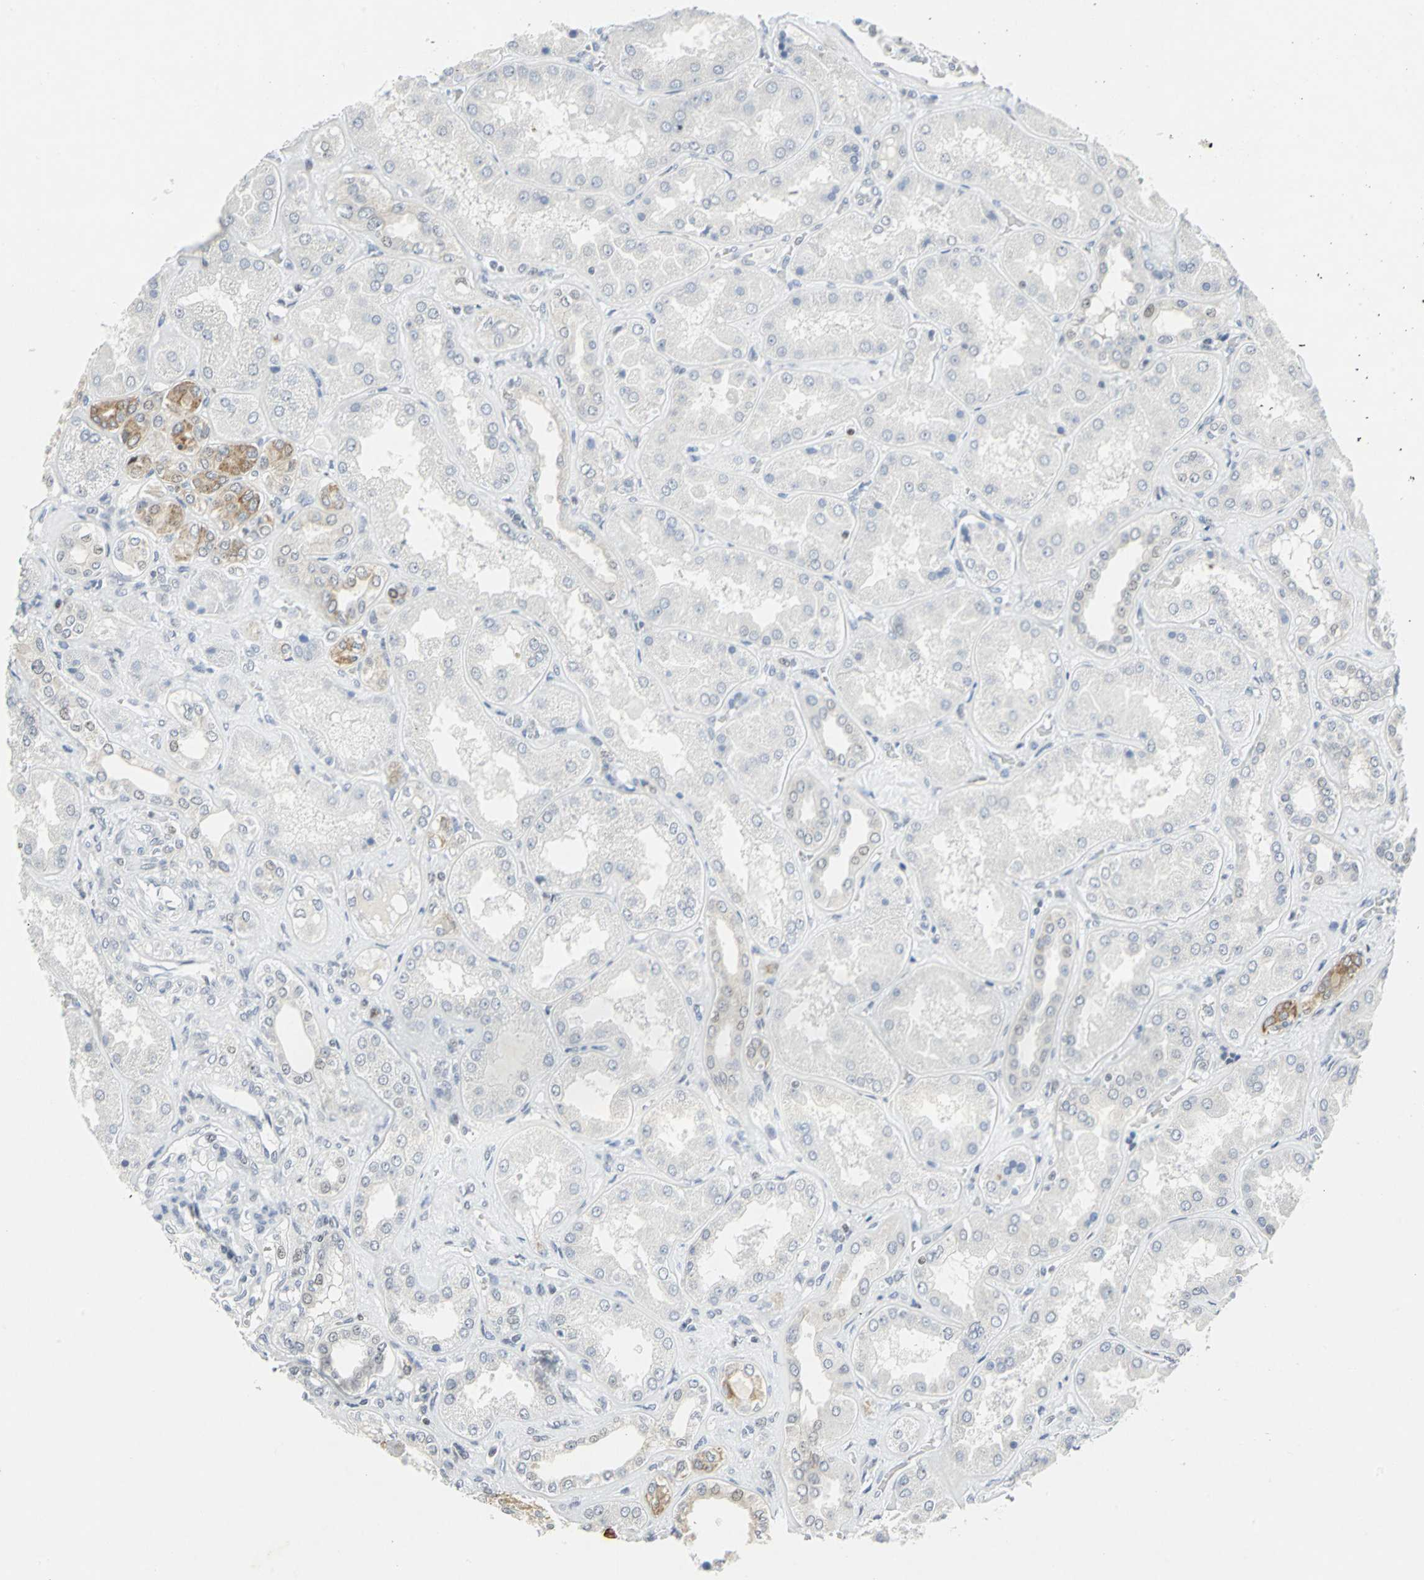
{"staining": {"intensity": "weak", "quantity": "<25%", "location": "nuclear"}, "tissue": "kidney", "cell_type": "Cells in glomeruli", "image_type": "normal", "snomed": [{"axis": "morphology", "description": "Normal tissue, NOS"}, {"axis": "topography", "description": "Kidney"}], "caption": "A high-resolution photomicrograph shows immunohistochemistry (IHC) staining of normal kidney, which reveals no significant expression in cells in glomeruli.", "gene": "RPA1", "patient": {"sex": "female", "age": 56}}